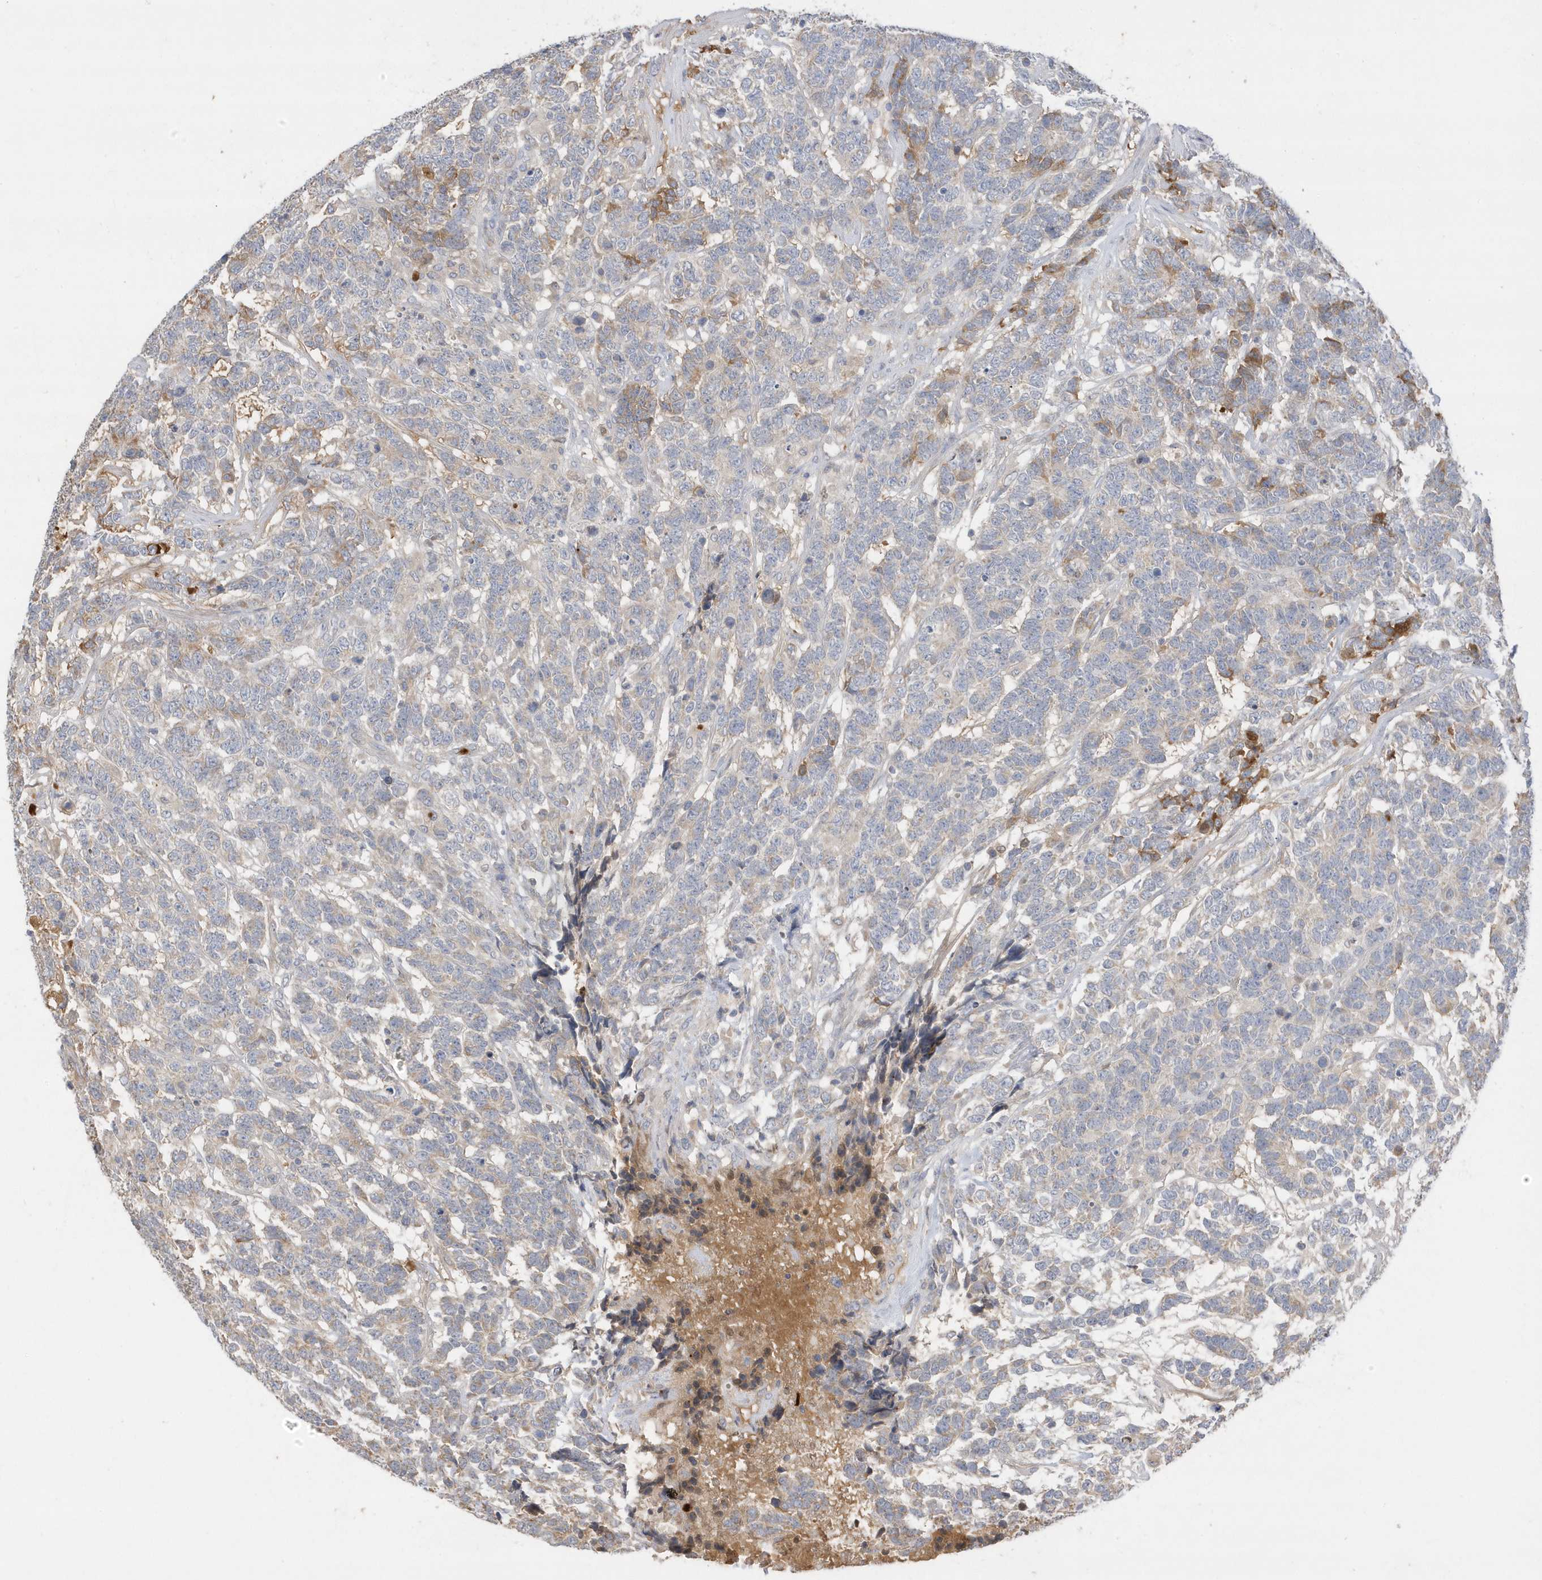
{"staining": {"intensity": "weak", "quantity": "<25%", "location": "cytoplasmic/membranous"}, "tissue": "testis cancer", "cell_type": "Tumor cells", "image_type": "cancer", "snomed": [{"axis": "morphology", "description": "Carcinoma, Embryonal, NOS"}, {"axis": "topography", "description": "Testis"}], "caption": "DAB immunohistochemical staining of human testis cancer exhibits no significant expression in tumor cells. (DAB immunohistochemistry visualized using brightfield microscopy, high magnification).", "gene": "DPP9", "patient": {"sex": "male", "age": 26}}